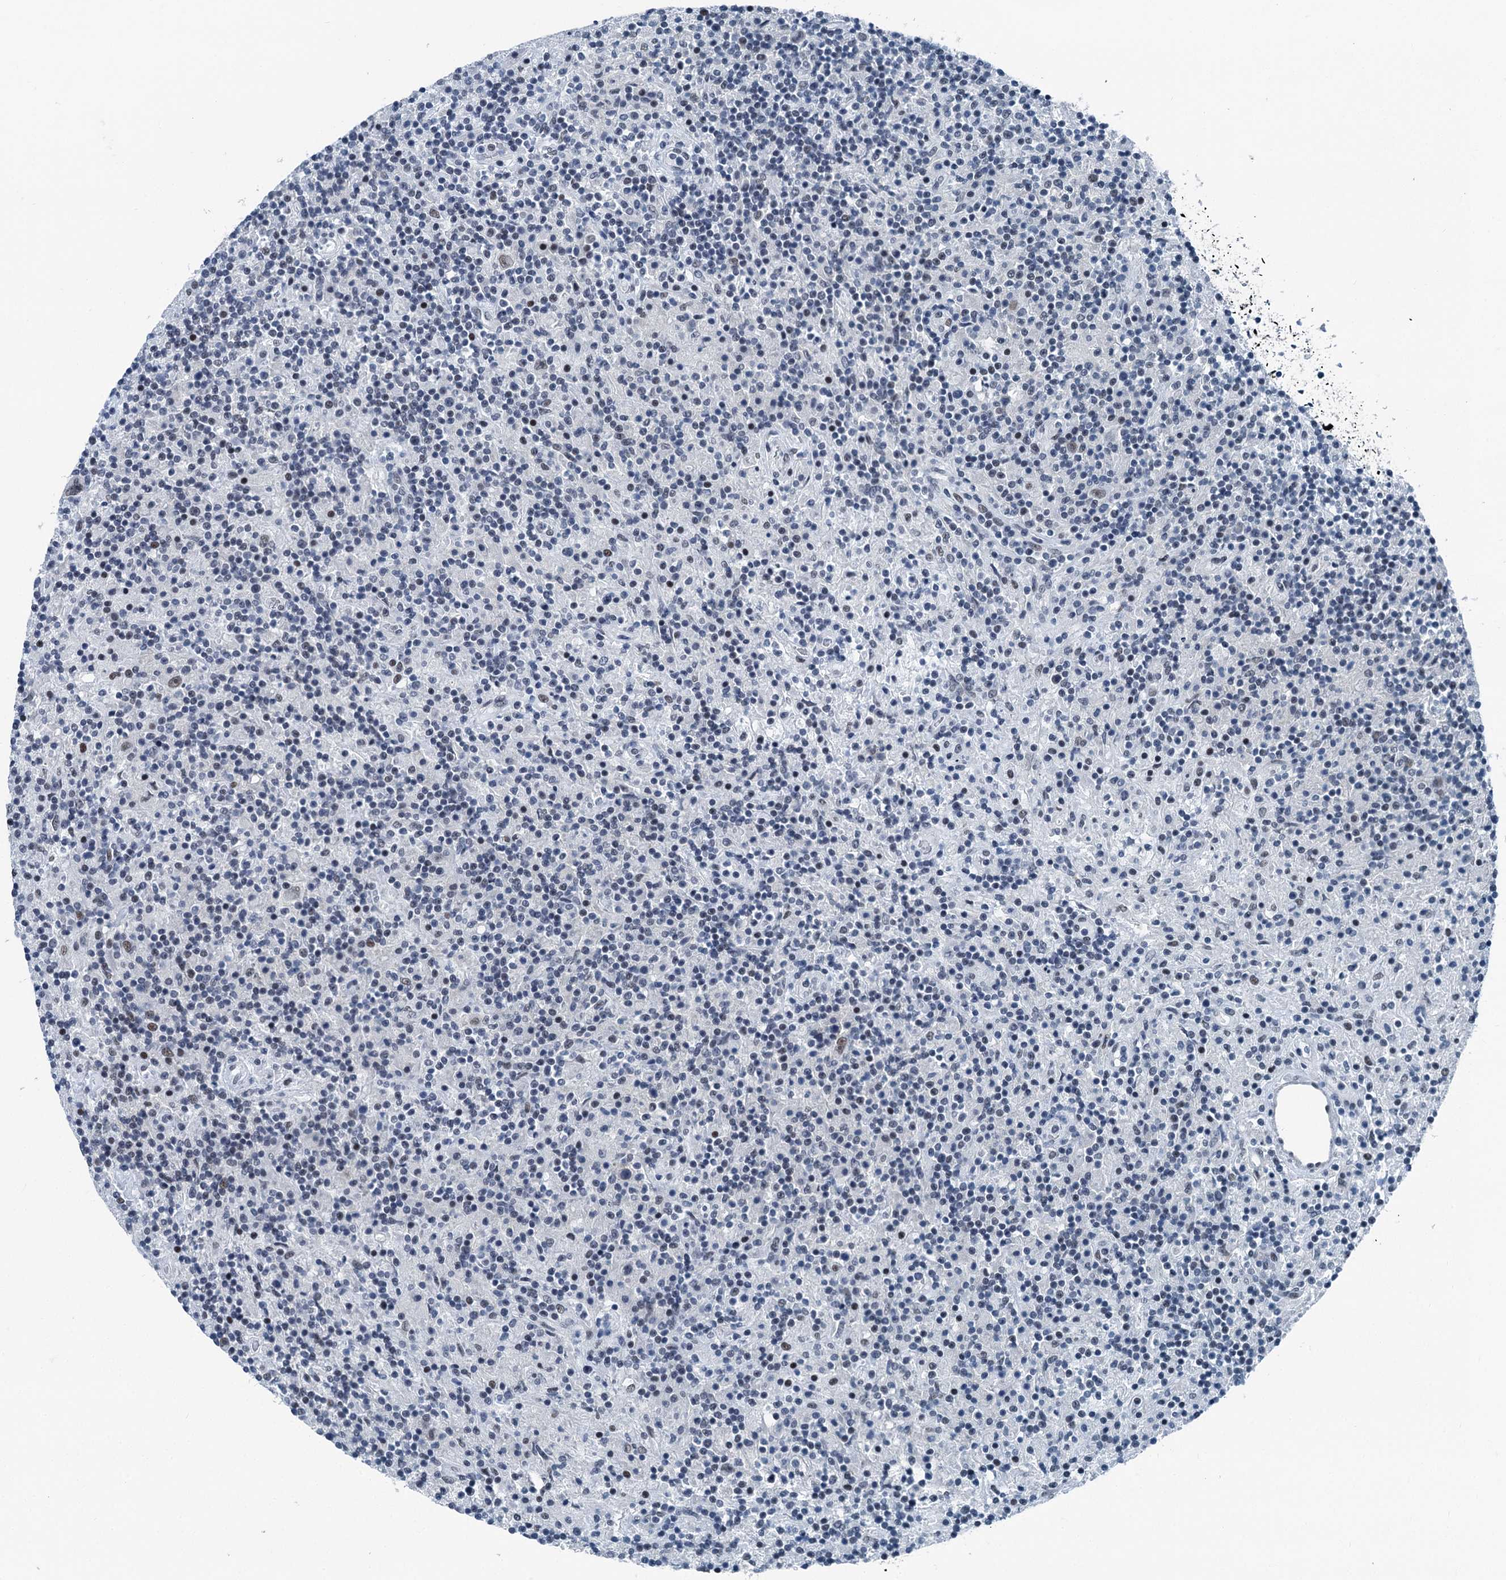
{"staining": {"intensity": "weak", "quantity": "25%-75%", "location": "nuclear"}, "tissue": "lymphoma", "cell_type": "Tumor cells", "image_type": "cancer", "snomed": [{"axis": "morphology", "description": "Hodgkin's disease, NOS"}, {"axis": "topography", "description": "Lymph node"}], "caption": "Lymphoma stained for a protein shows weak nuclear positivity in tumor cells.", "gene": "TRPT1", "patient": {"sex": "male", "age": 70}}